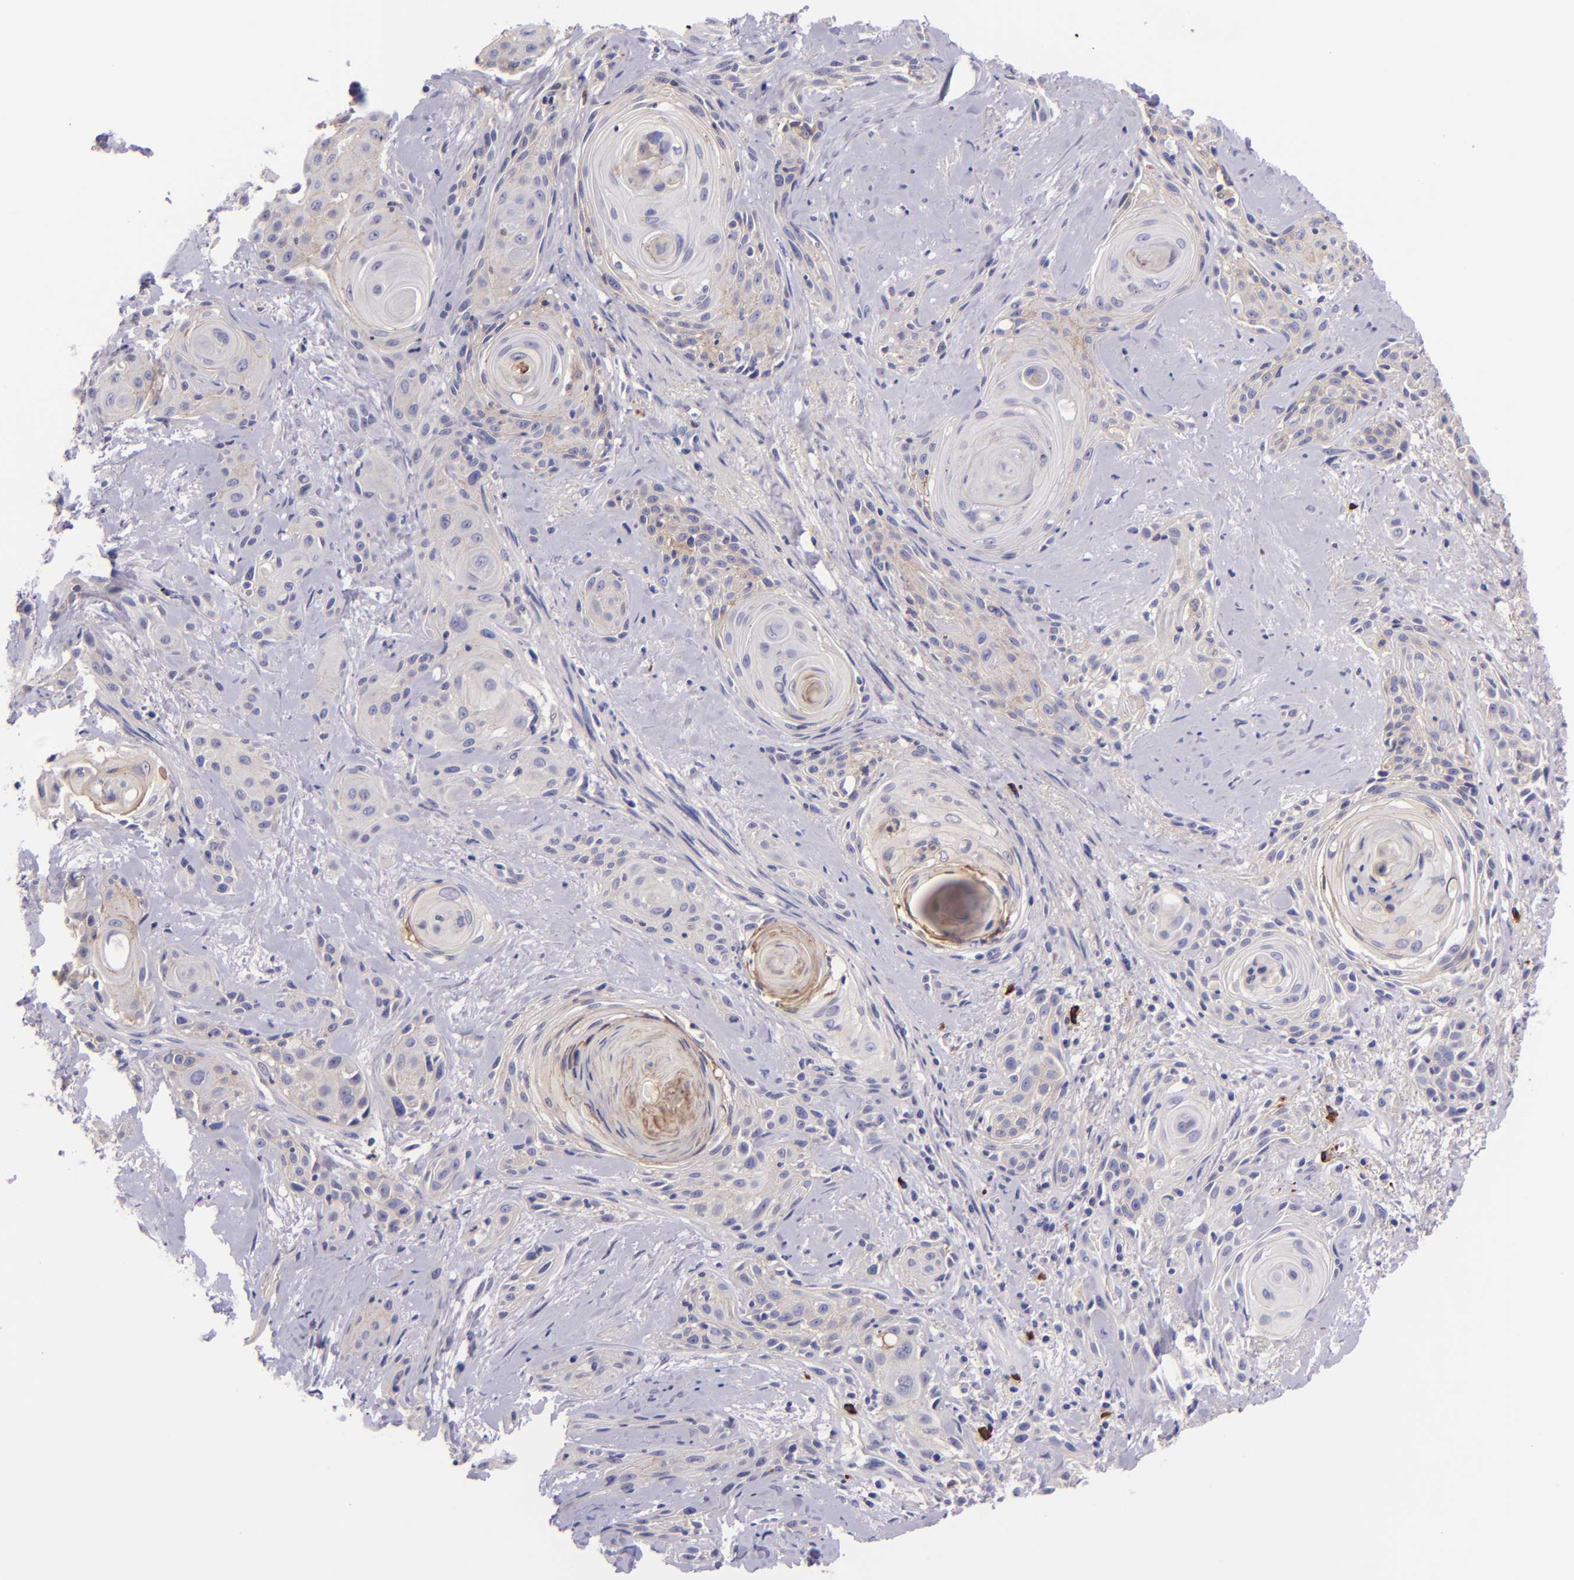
{"staining": {"intensity": "negative", "quantity": "none", "location": "none"}, "tissue": "skin cancer", "cell_type": "Tumor cells", "image_type": "cancer", "snomed": [{"axis": "morphology", "description": "Squamous cell carcinoma, NOS"}, {"axis": "topography", "description": "Skin"}, {"axis": "topography", "description": "Anal"}], "caption": "Tumor cells show no significant protein staining in skin cancer. Brightfield microscopy of immunohistochemistry (IHC) stained with DAB (3,3'-diaminobenzidine) (brown) and hematoxylin (blue), captured at high magnification.", "gene": "KNG1", "patient": {"sex": "male", "age": 64}}